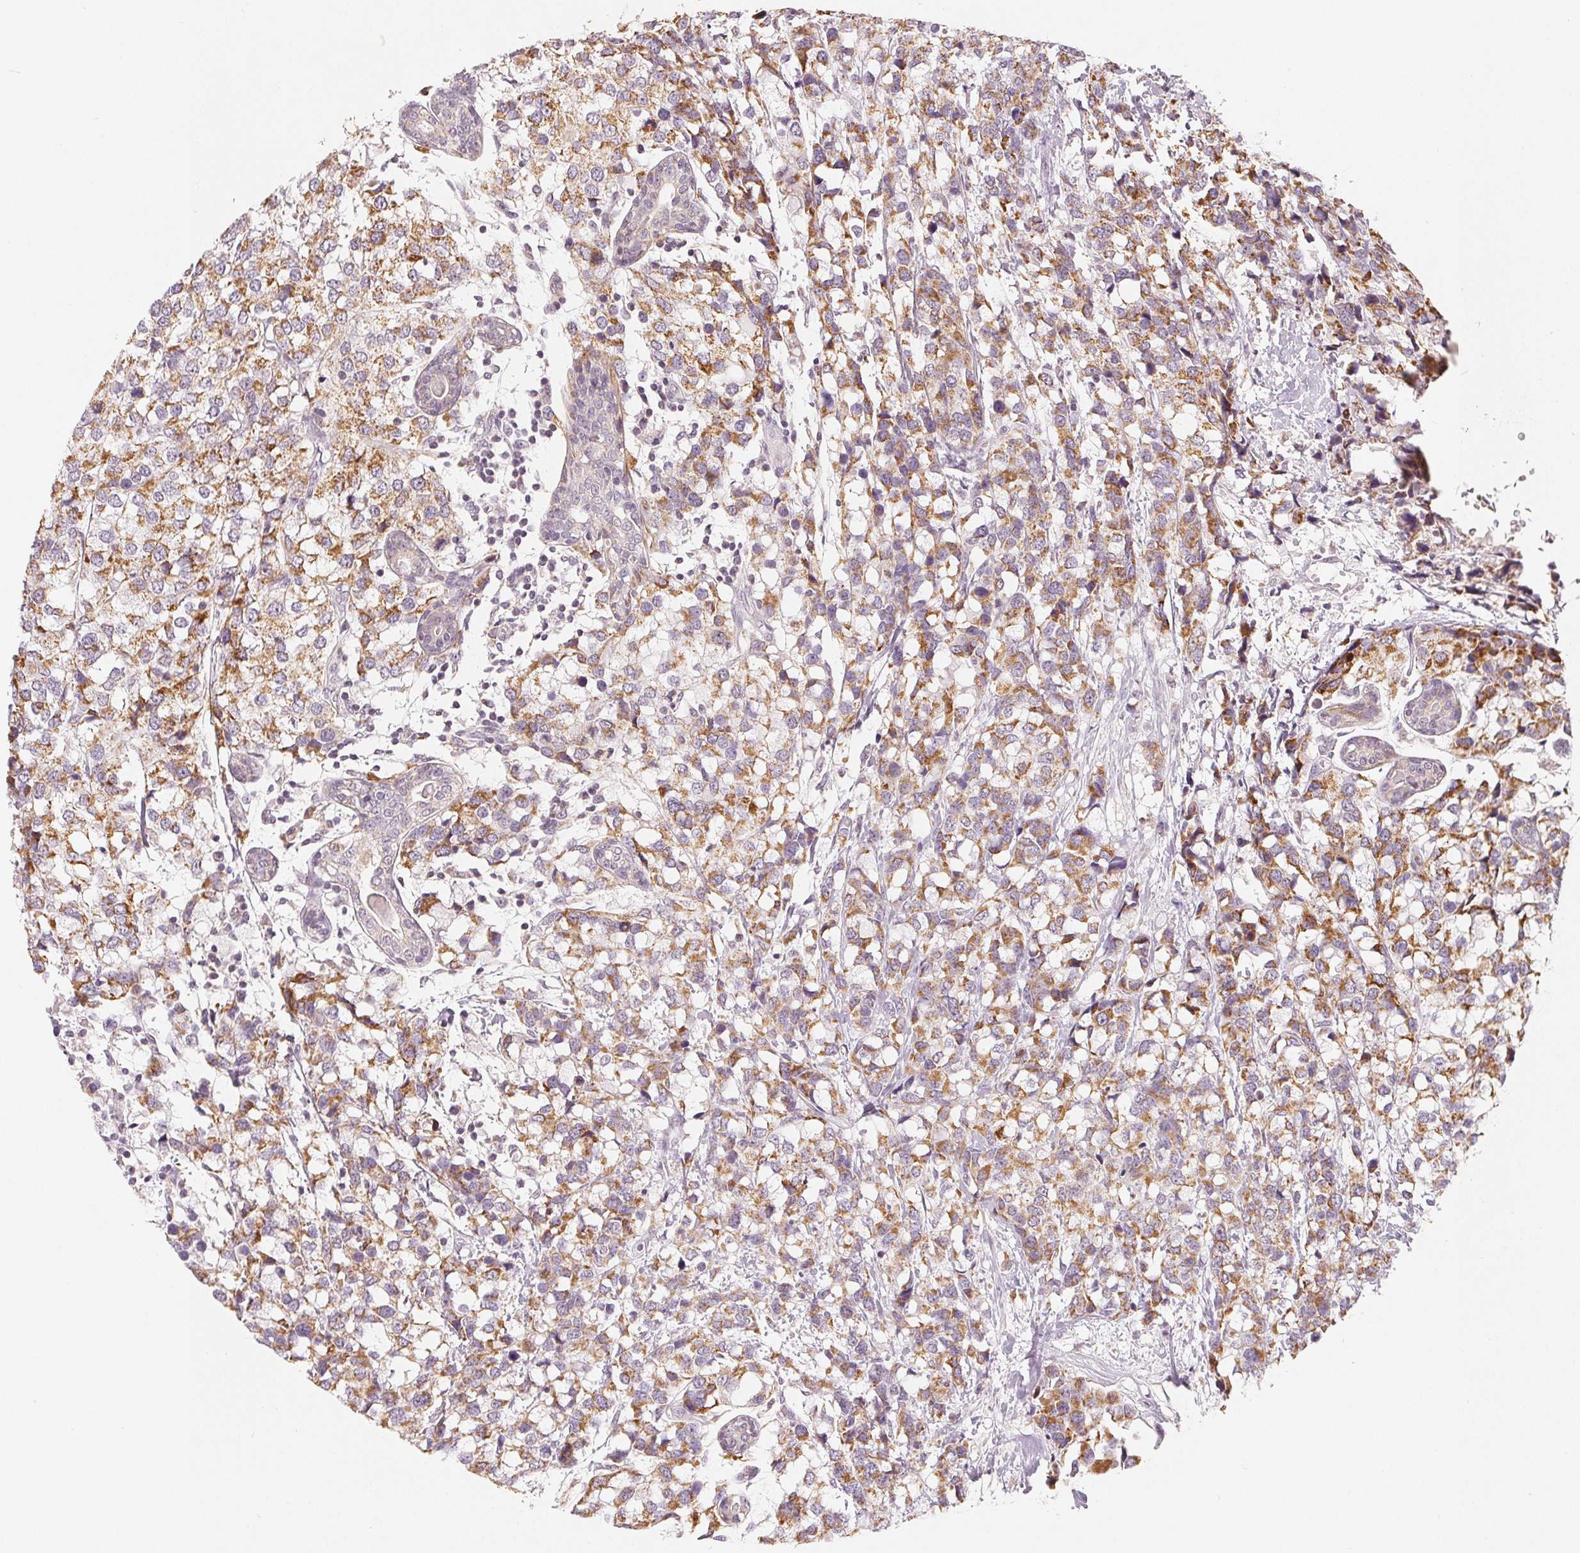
{"staining": {"intensity": "moderate", "quantity": "25%-75%", "location": "cytoplasmic/membranous"}, "tissue": "breast cancer", "cell_type": "Tumor cells", "image_type": "cancer", "snomed": [{"axis": "morphology", "description": "Lobular carcinoma"}, {"axis": "topography", "description": "Breast"}], "caption": "Tumor cells demonstrate medium levels of moderate cytoplasmic/membranous expression in about 25%-75% of cells in breast cancer.", "gene": "GHITM", "patient": {"sex": "female", "age": 59}}